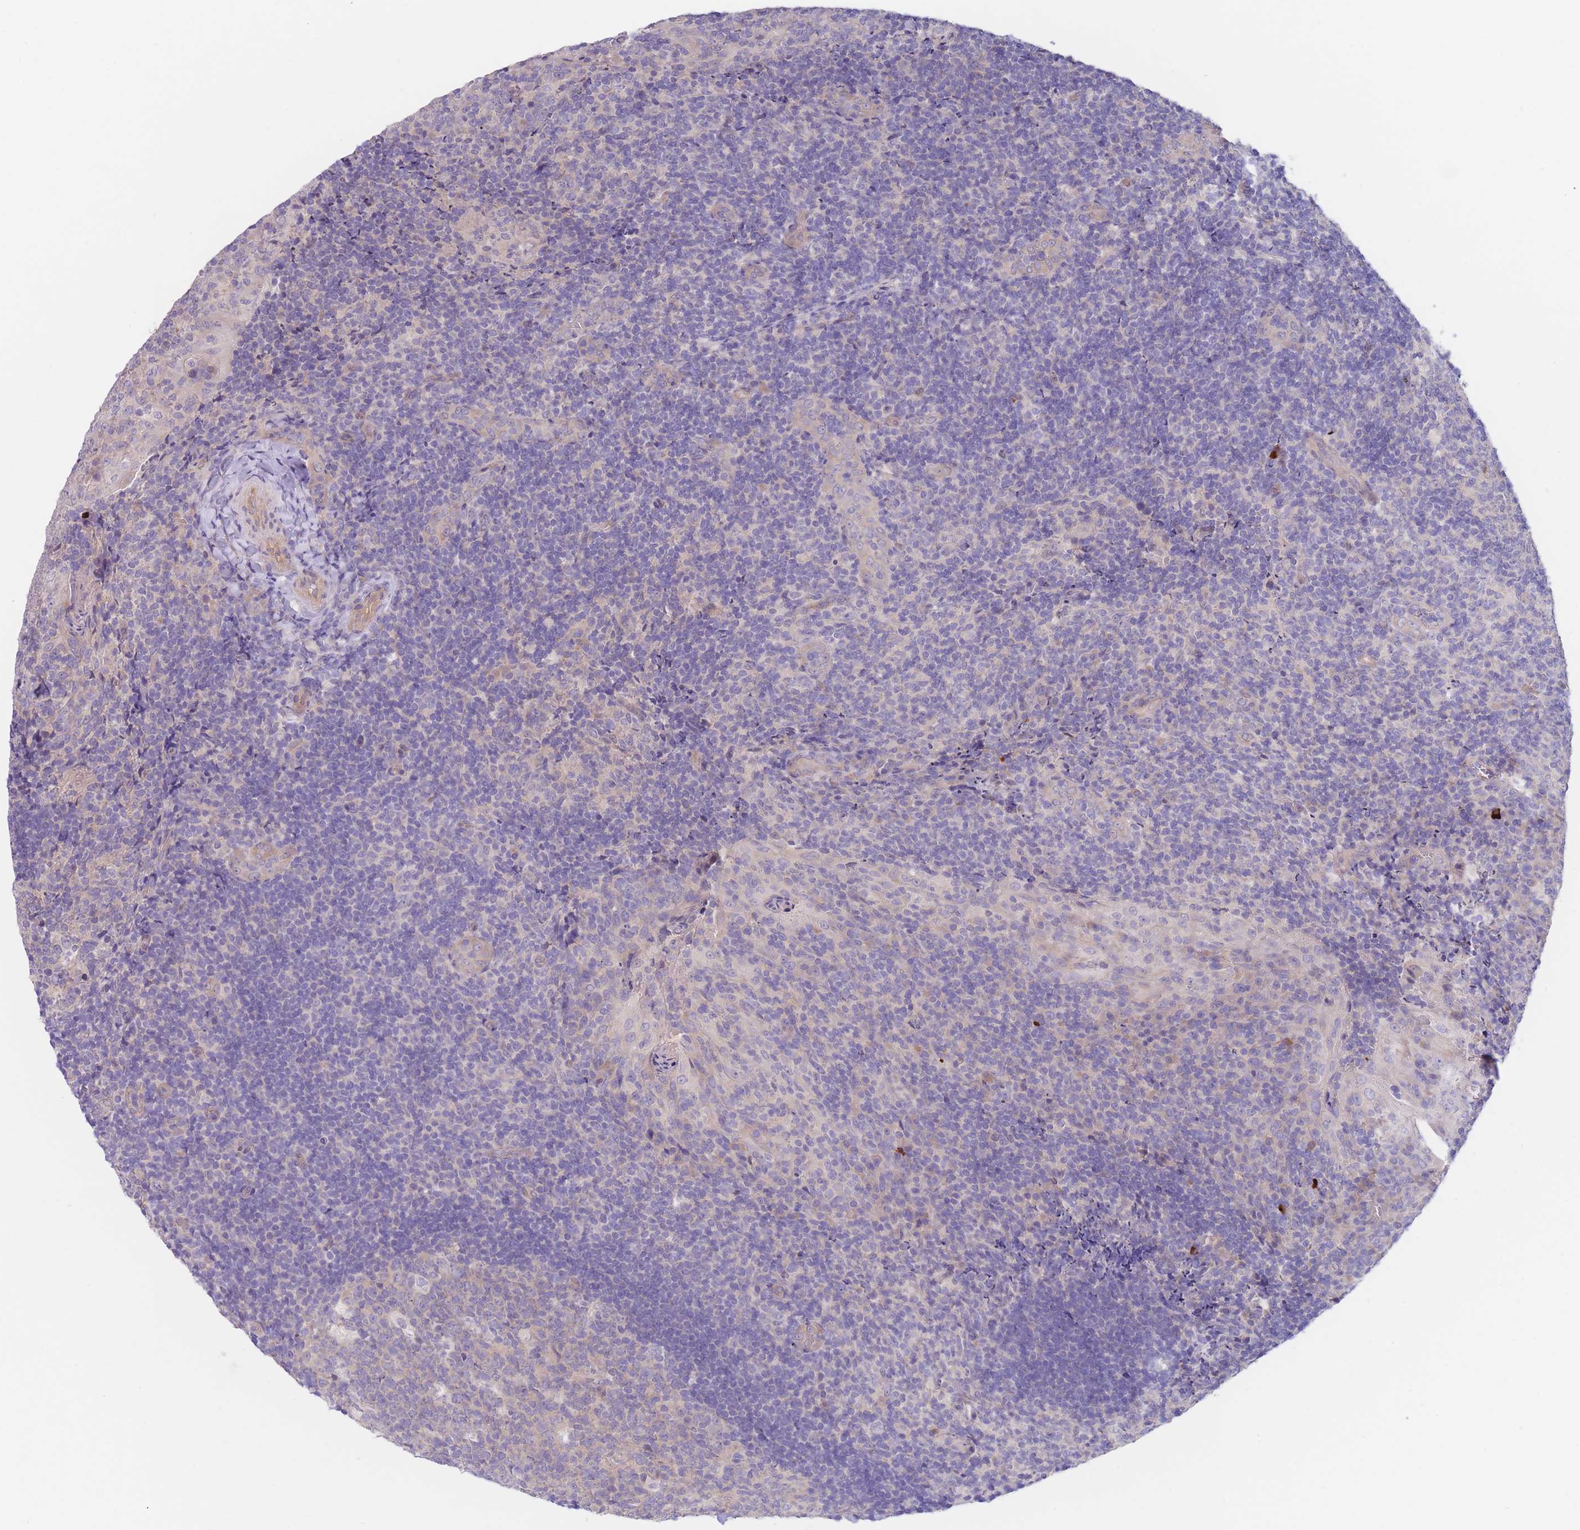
{"staining": {"intensity": "negative", "quantity": "none", "location": "none"}, "tissue": "tonsil", "cell_type": "Germinal center cells", "image_type": "normal", "snomed": [{"axis": "morphology", "description": "Normal tissue, NOS"}, {"axis": "topography", "description": "Tonsil"}], "caption": "Germinal center cells are negative for protein expression in unremarkable human tonsil. The staining is performed using DAB brown chromogen with nuclei counter-stained in using hematoxylin.", "gene": "ZNF281", "patient": {"sex": "male", "age": 17}}